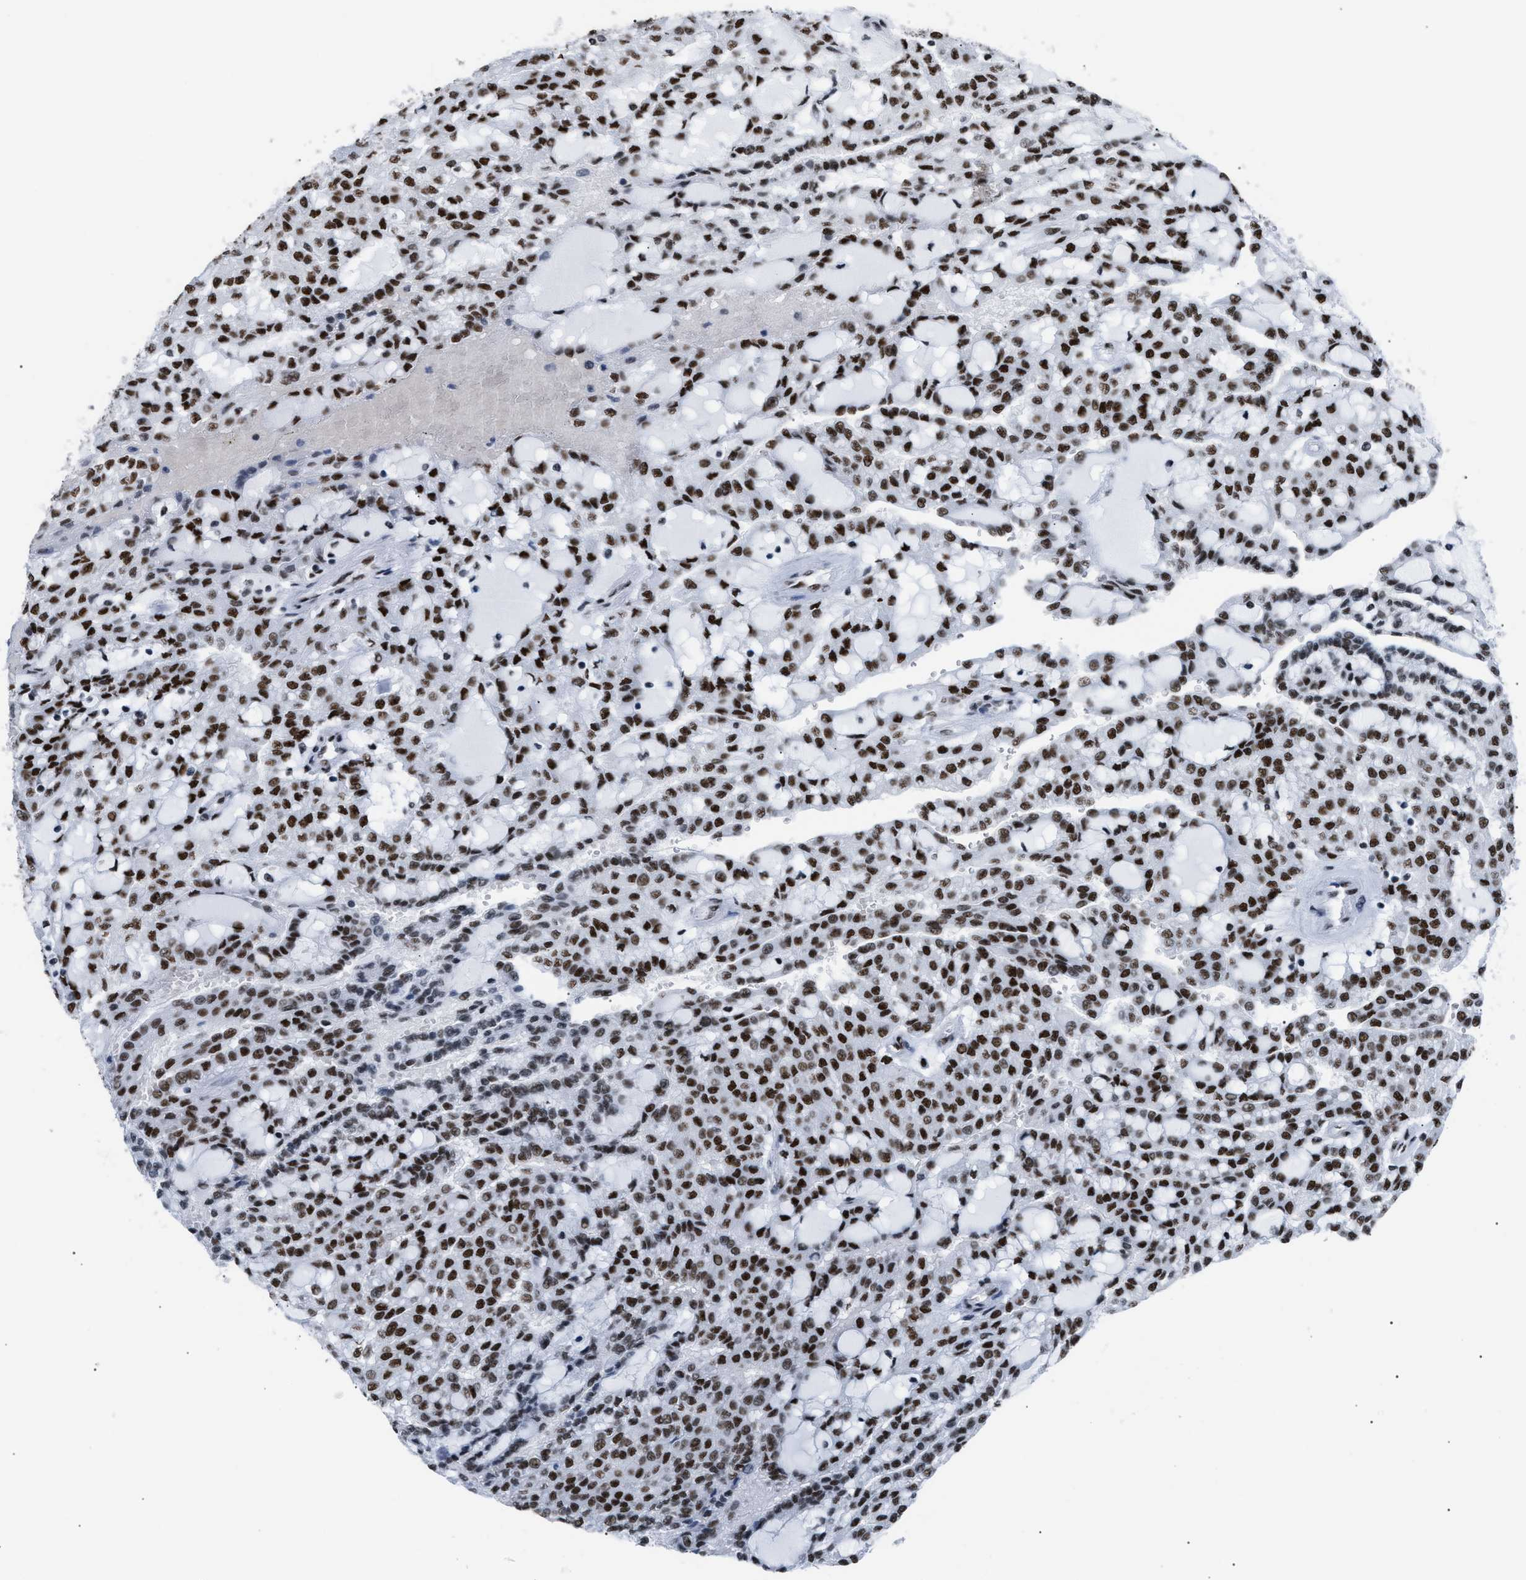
{"staining": {"intensity": "strong", "quantity": ">75%", "location": "nuclear"}, "tissue": "renal cancer", "cell_type": "Tumor cells", "image_type": "cancer", "snomed": [{"axis": "morphology", "description": "Adenocarcinoma, NOS"}, {"axis": "topography", "description": "Kidney"}], "caption": "Renal cancer stained with DAB immunohistochemistry reveals high levels of strong nuclear staining in about >75% of tumor cells. The staining is performed using DAB (3,3'-diaminobenzidine) brown chromogen to label protein expression. The nuclei are counter-stained blue using hematoxylin.", "gene": "CCAR2", "patient": {"sex": "male", "age": 63}}